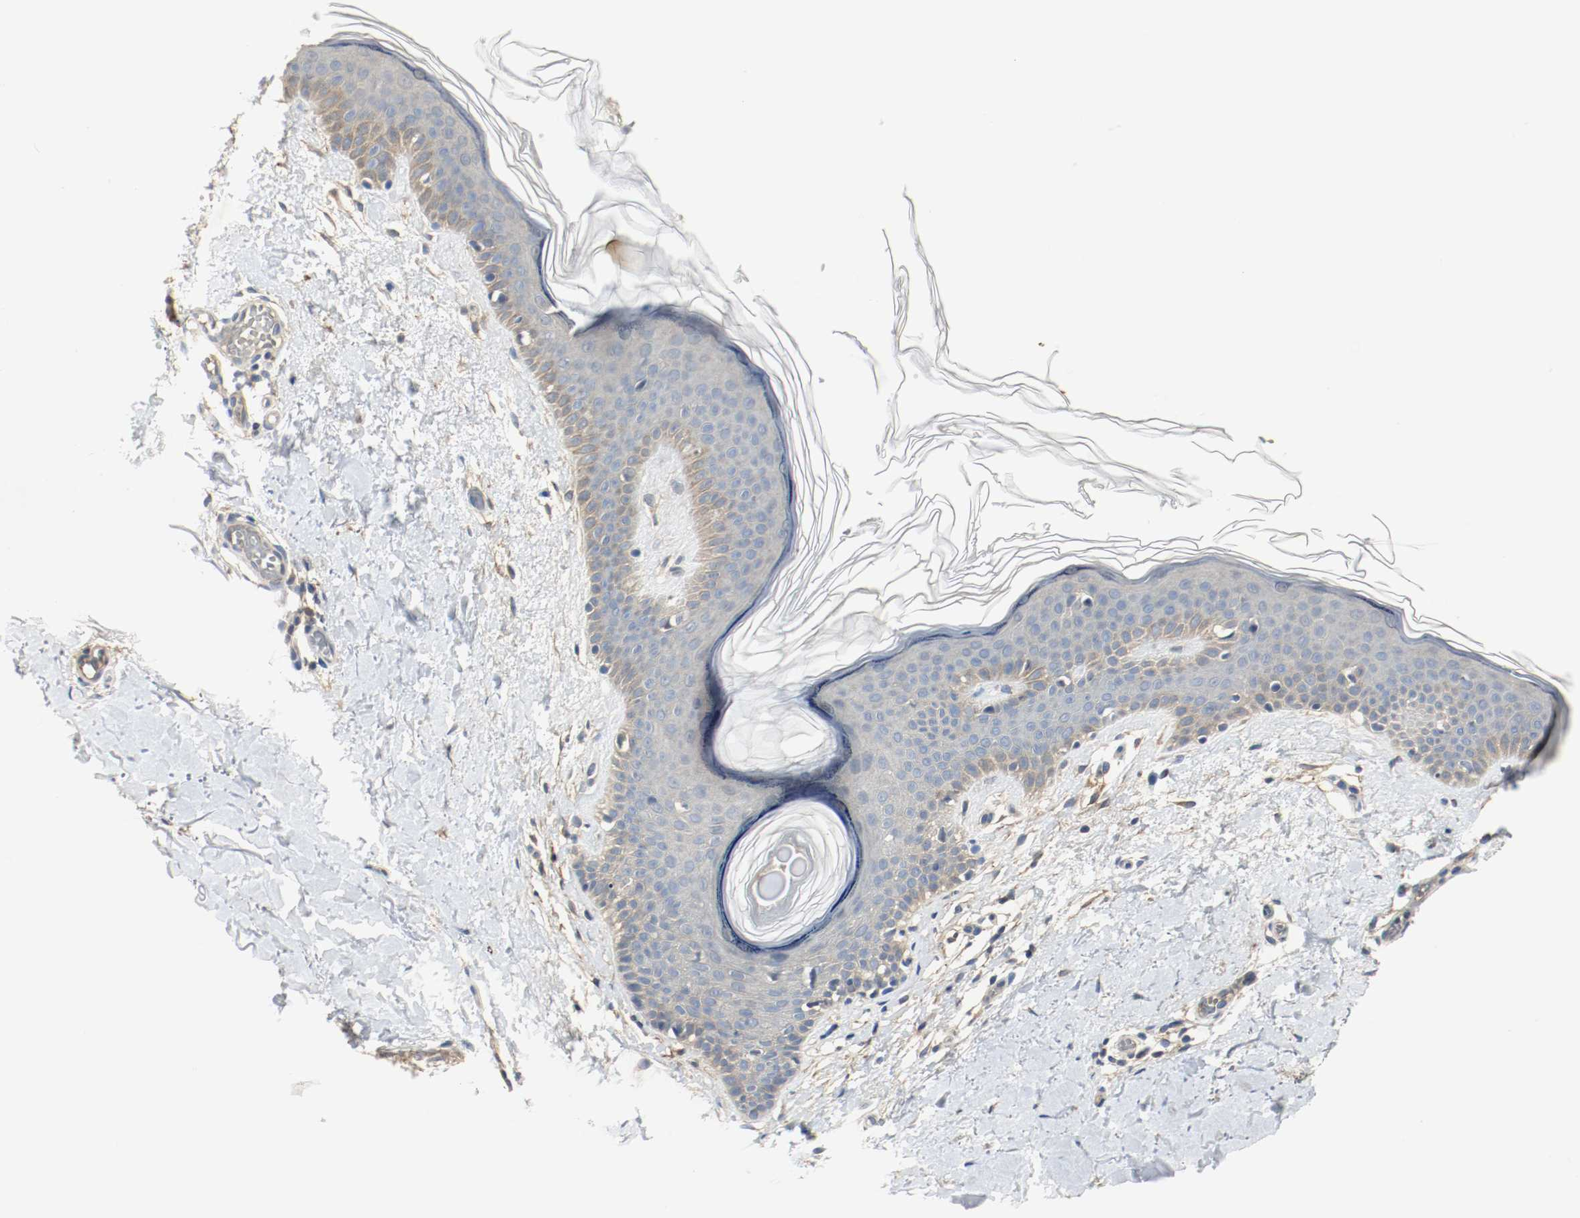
{"staining": {"intensity": "negative", "quantity": "none", "location": "none"}, "tissue": "skin", "cell_type": "Fibroblasts", "image_type": "normal", "snomed": [{"axis": "morphology", "description": "Normal tissue, NOS"}, {"axis": "topography", "description": "Skin"}], "caption": "IHC image of benign human skin stained for a protein (brown), which reveals no staining in fibroblasts.", "gene": "MELTF", "patient": {"sex": "female", "age": 56}}